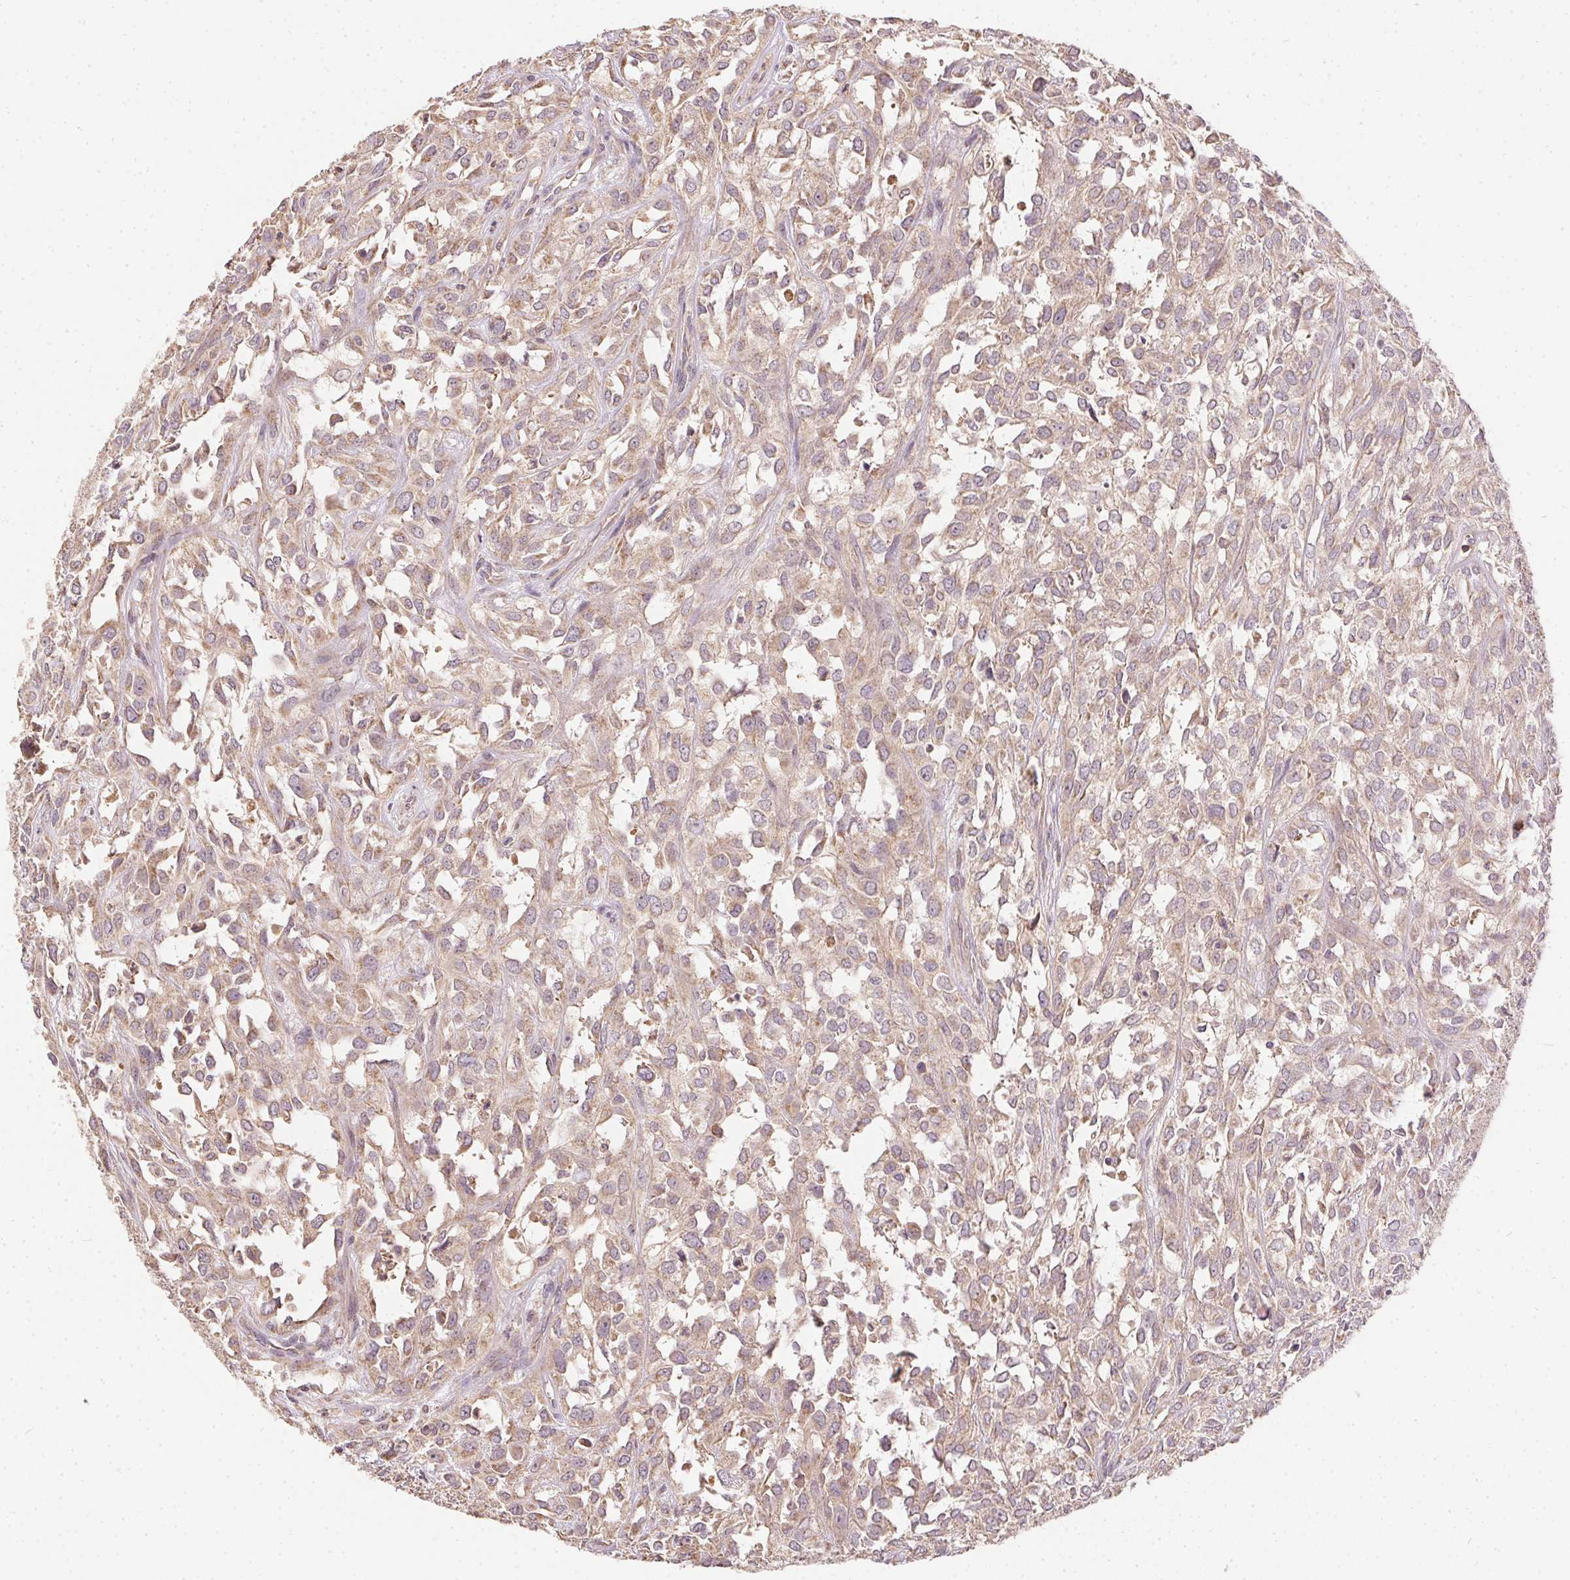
{"staining": {"intensity": "weak", "quantity": "25%-75%", "location": "cytoplasmic/membranous"}, "tissue": "urothelial cancer", "cell_type": "Tumor cells", "image_type": "cancer", "snomed": [{"axis": "morphology", "description": "Urothelial carcinoma, High grade"}, {"axis": "topography", "description": "Urinary bladder"}], "caption": "Tumor cells exhibit low levels of weak cytoplasmic/membranous positivity in approximately 25%-75% of cells in human high-grade urothelial carcinoma.", "gene": "REV3L", "patient": {"sex": "male", "age": 67}}